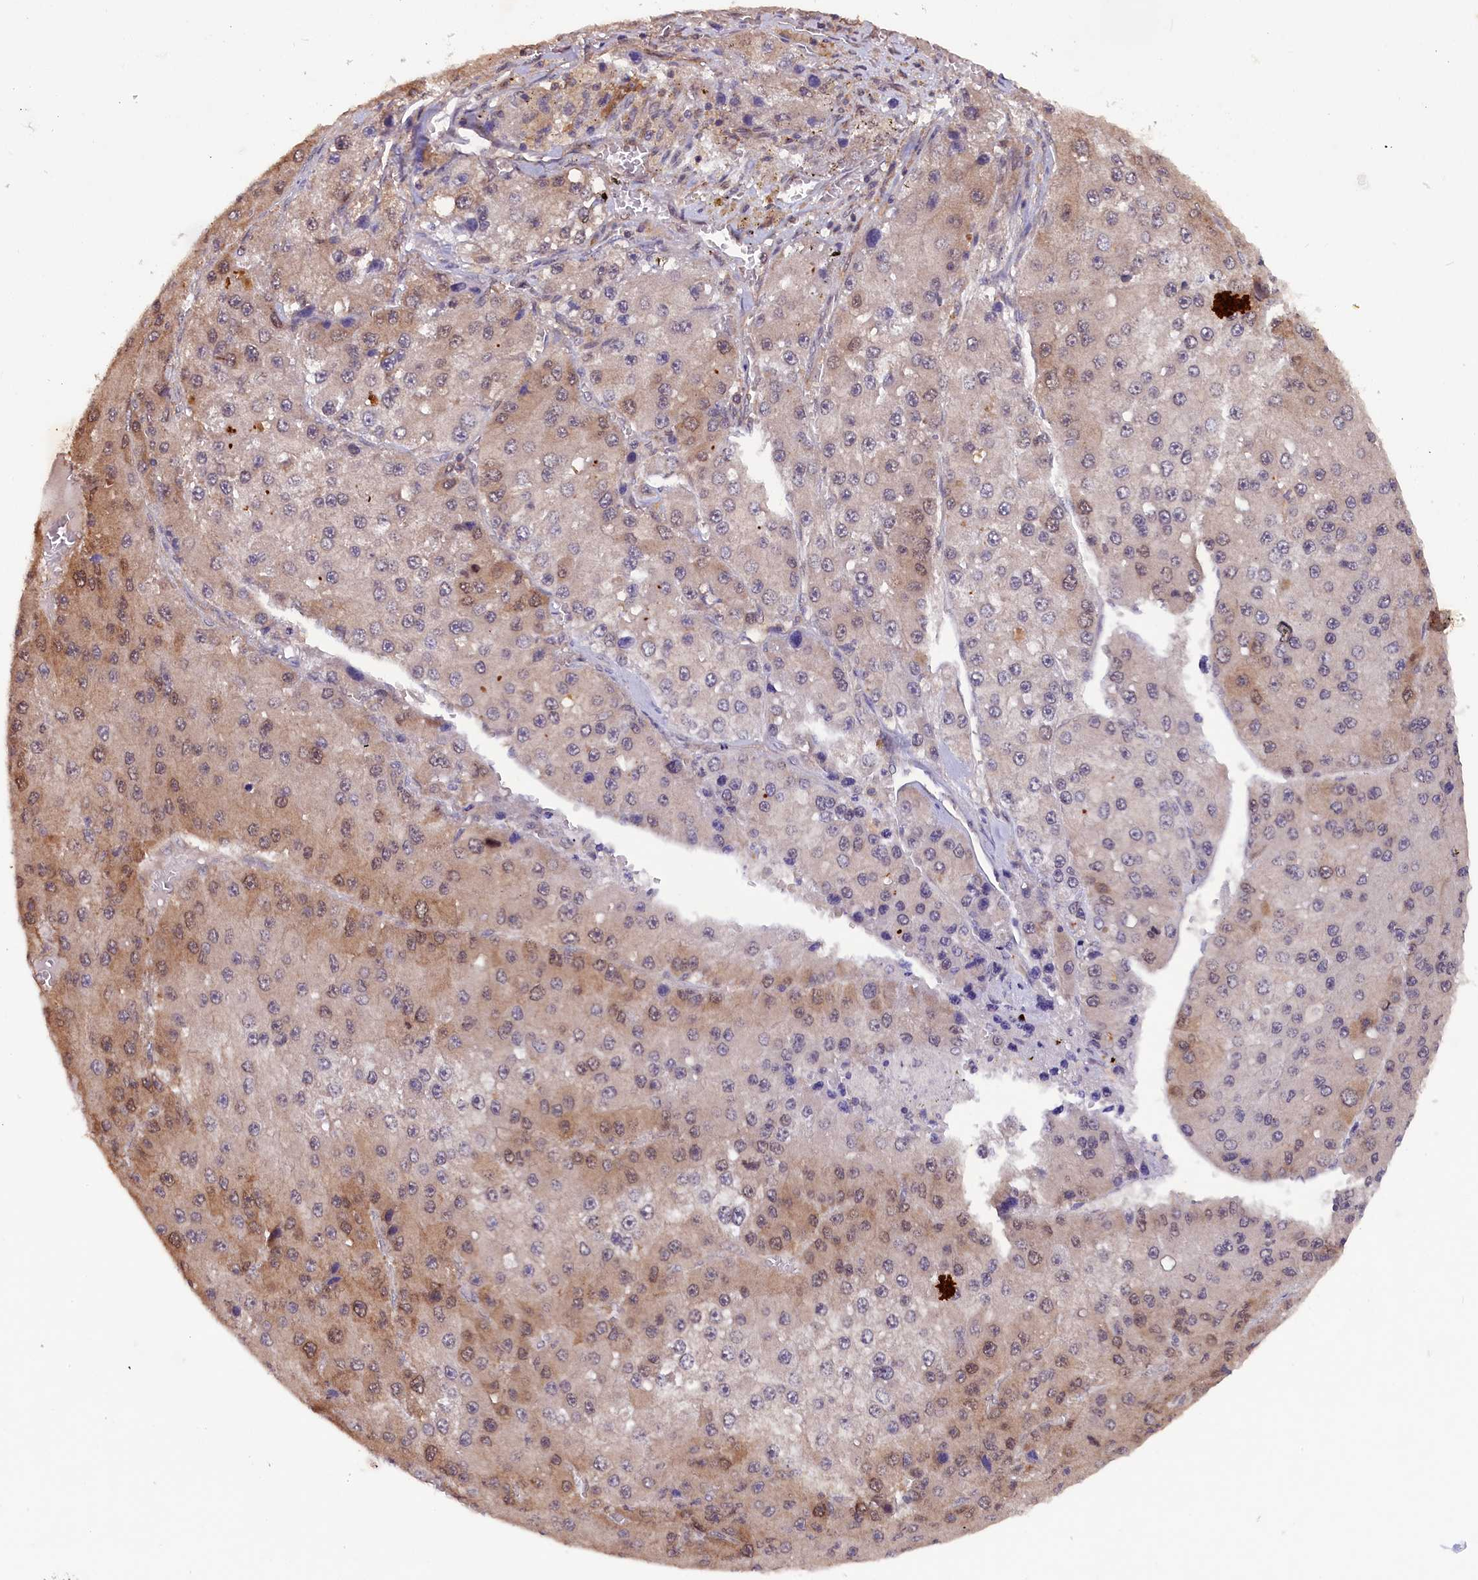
{"staining": {"intensity": "moderate", "quantity": "<25%", "location": "cytoplasmic/membranous,nuclear"}, "tissue": "liver cancer", "cell_type": "Tumor cells", "image_type": "cancer", "snomed": [{"axis": "morphology", "description": "Carcinoma, Hepatocellular, NOS"}, {"axis": "topography", "description": "Liver"}], "caption": "Liver hepatocellular carcinoma tissue exhibits moderate cytoplasmic/membranous and nuclear staining in approximately <25% of tumor cells", "gene": "JPT2", "patient": {"sex": "female", "age": 73}}